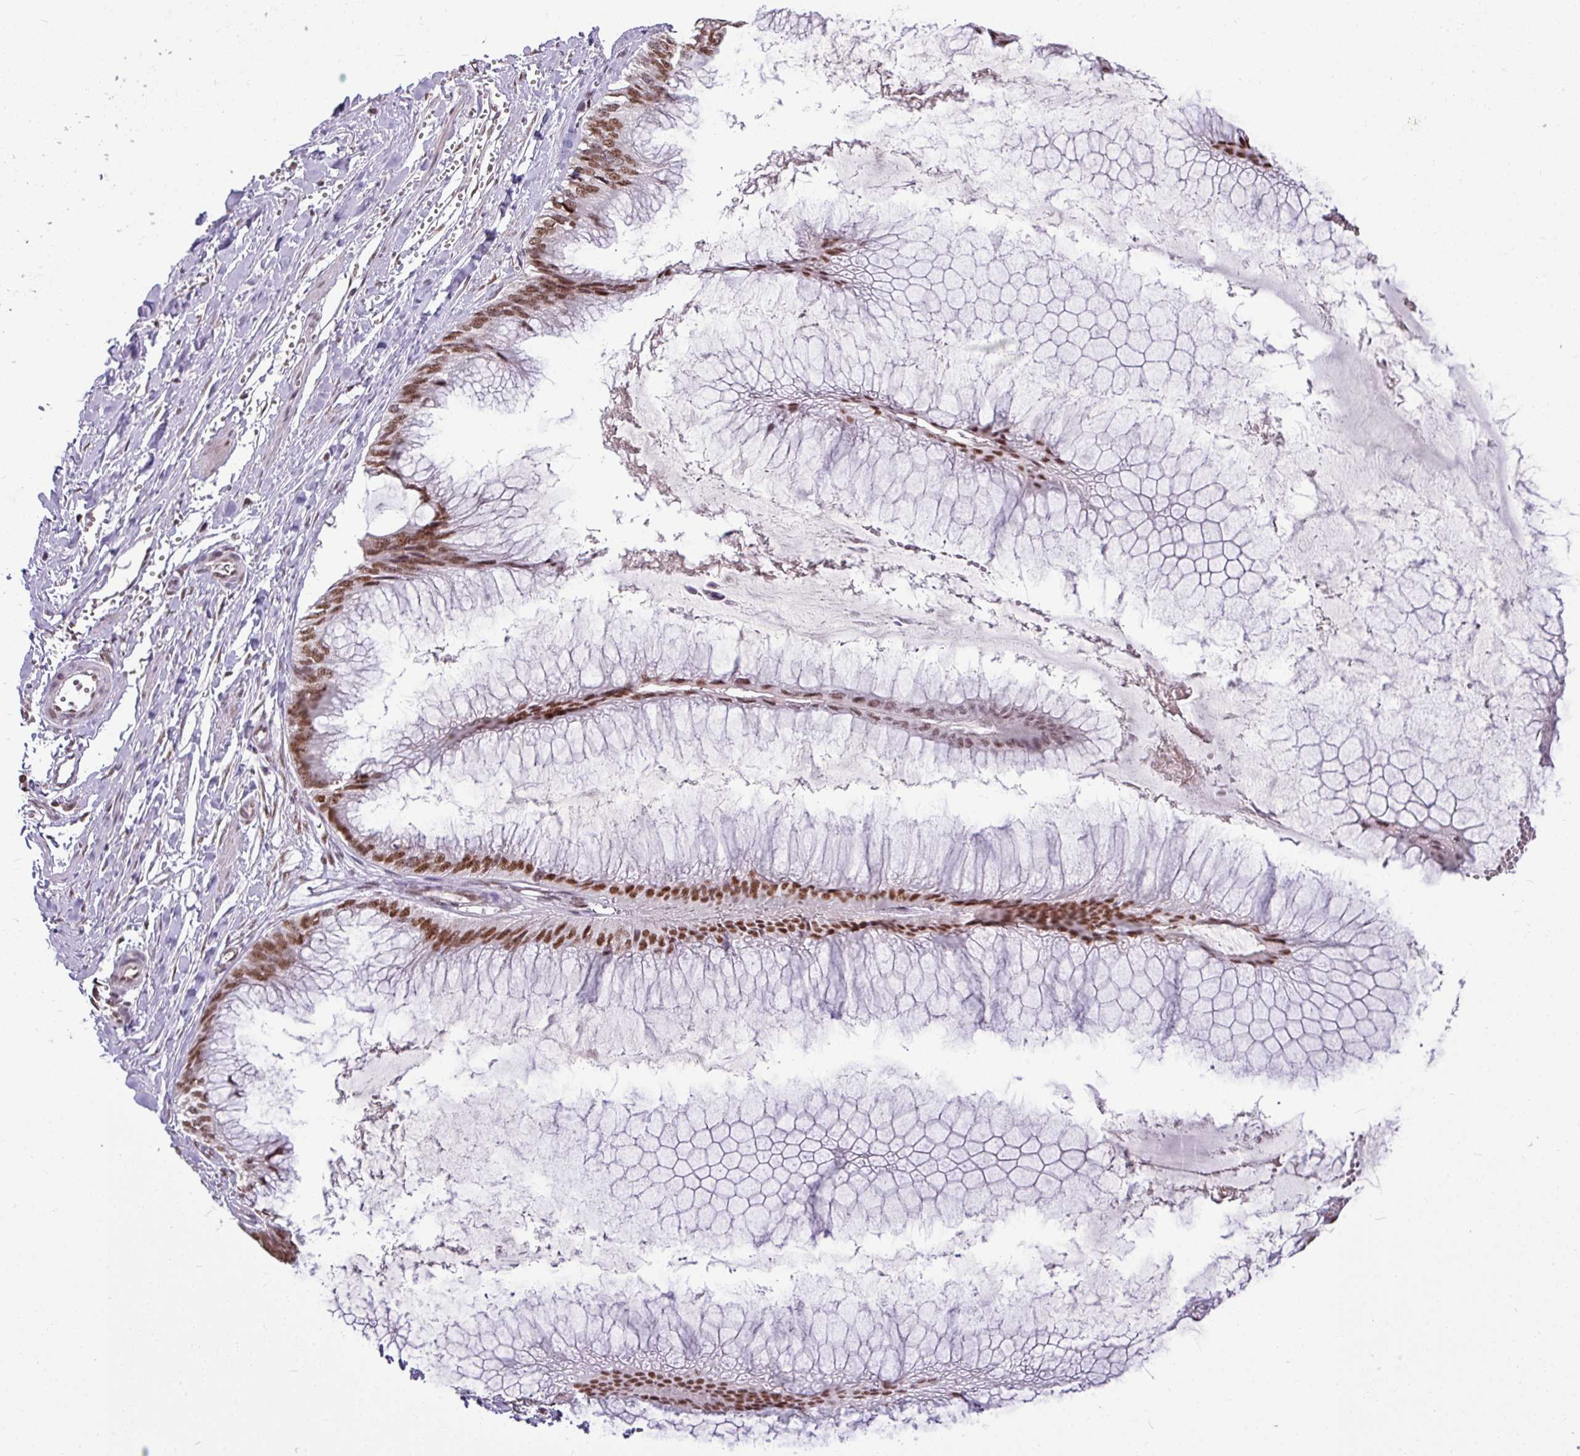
{"staining": {"intensity": "strong", "quantity": ">75%", "location": "nuclear"}, "tissue": "ovarian cancer", "cell_type": "Tumor cells", "image_type": "cancer", "snomed": [{"axis": "morphology", "description": "Cystadenocarcinoma, mucinous, NOS"}, {"axis": "topography", "description": "Ovary"}], "caption": "High-magnification brightfield microscopy of ovarian cancer (mucinous cystadenocarcinoma) stained with DAB (brown) and counterstained with hematoxylin (blue). tumor cells exhibit strong nuclear staining is present in approximately>75% of cells. (DAB = brown stain, brightfield microscopy at high magnification).", "gene": "TDG", "patient": {"sex": "female", "age": 44}}